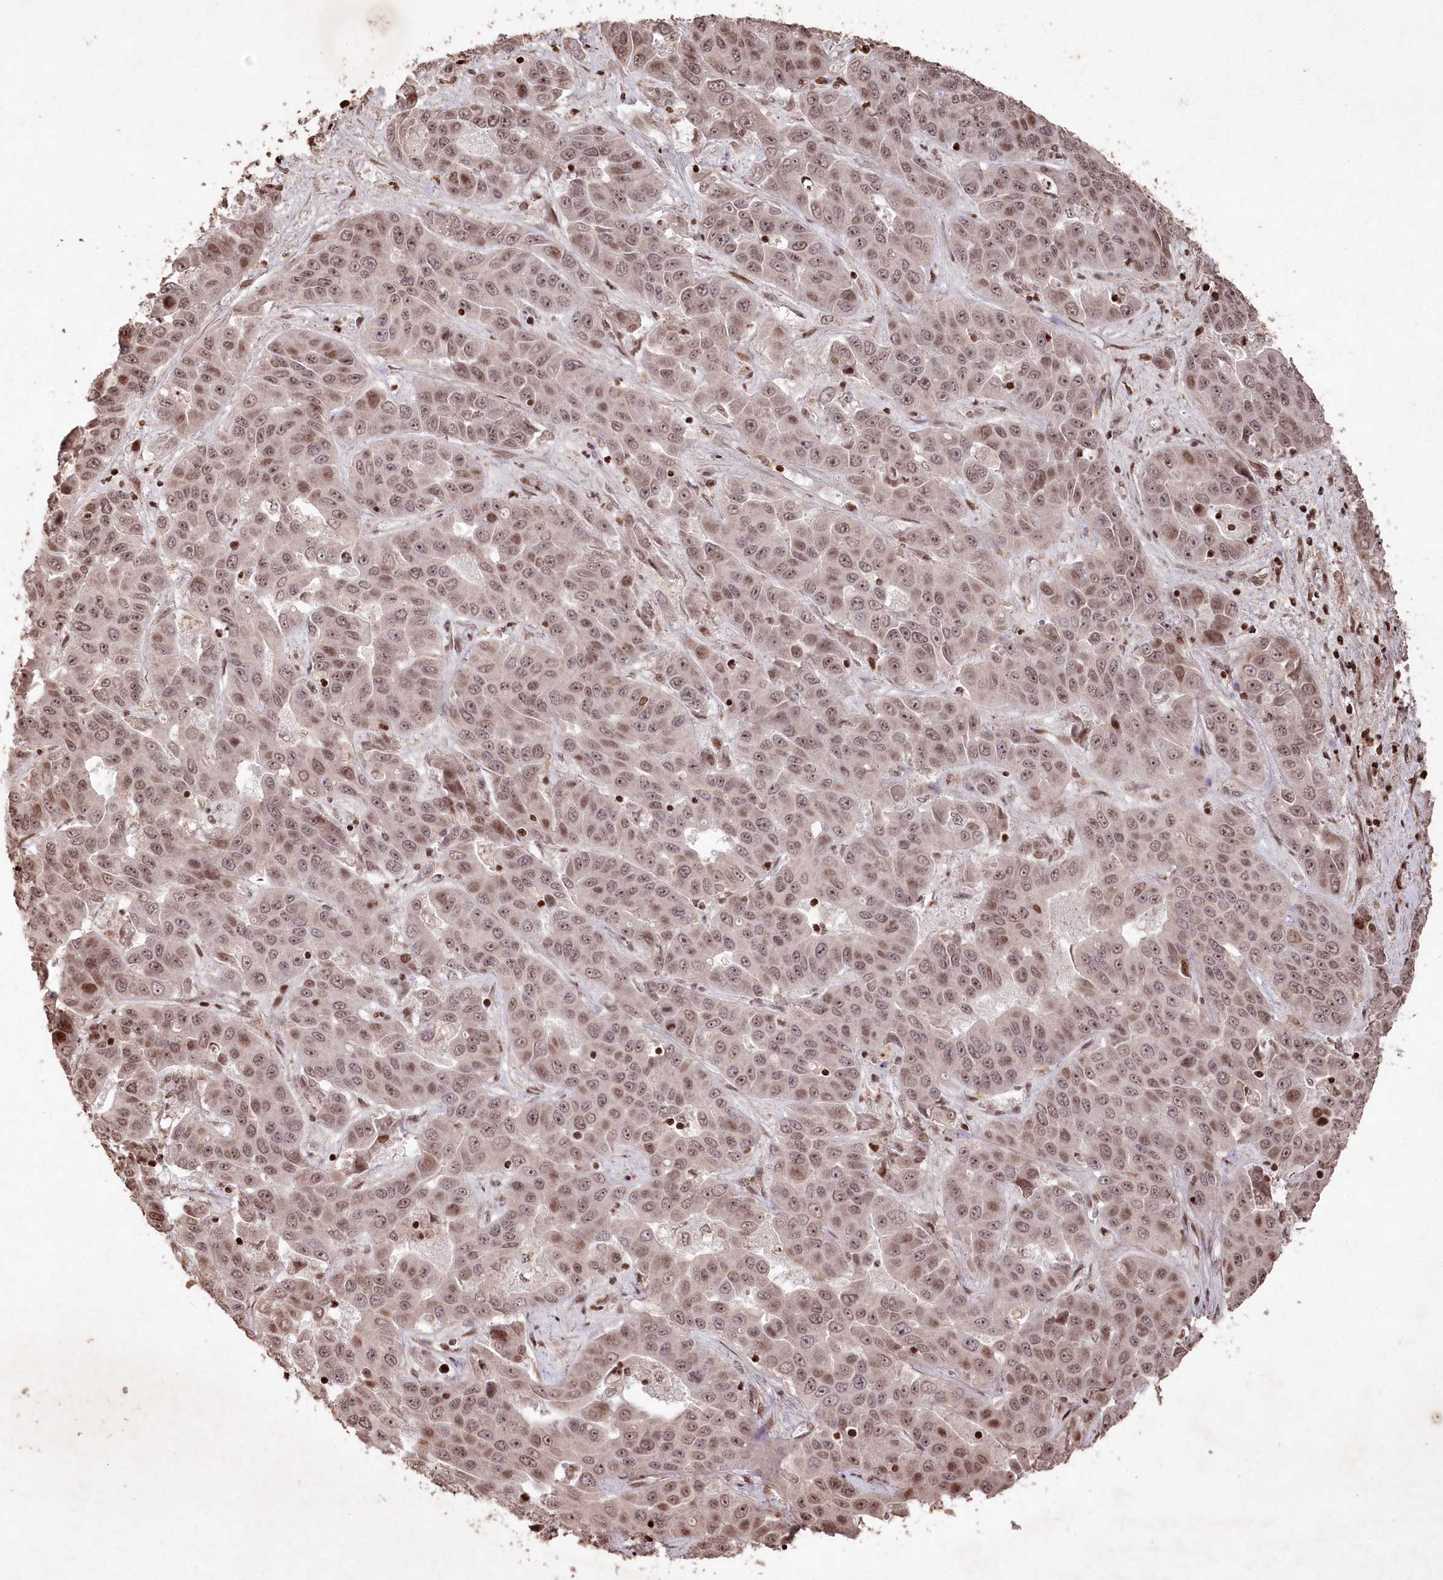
{"staining": {"intensity": "moderate", "quantity": ">75%", "location": "nuclear"}, "tissue": "liver cancer", "cell_type": "Tumor cells", "image_type": "cancer", "snomed": [{"axis": "morphology", "description": "Cholangiocarcinoma"}, {"axis": "topography", "description": "Liver"}], "caption": "IHC staining of liver cancer (cholangiocarcinoma), which demonstrates medium levels of moderate nuclear positivity in approximately >75% of tumor cells indicating moderate nuclear protein expression. The staining was performed using DAB (brown) for protein detection and nuclei were counterstained in hematoxylin (blue).", "gene": "CCSER2", "patient": {"sex": "female", "age": 52}}